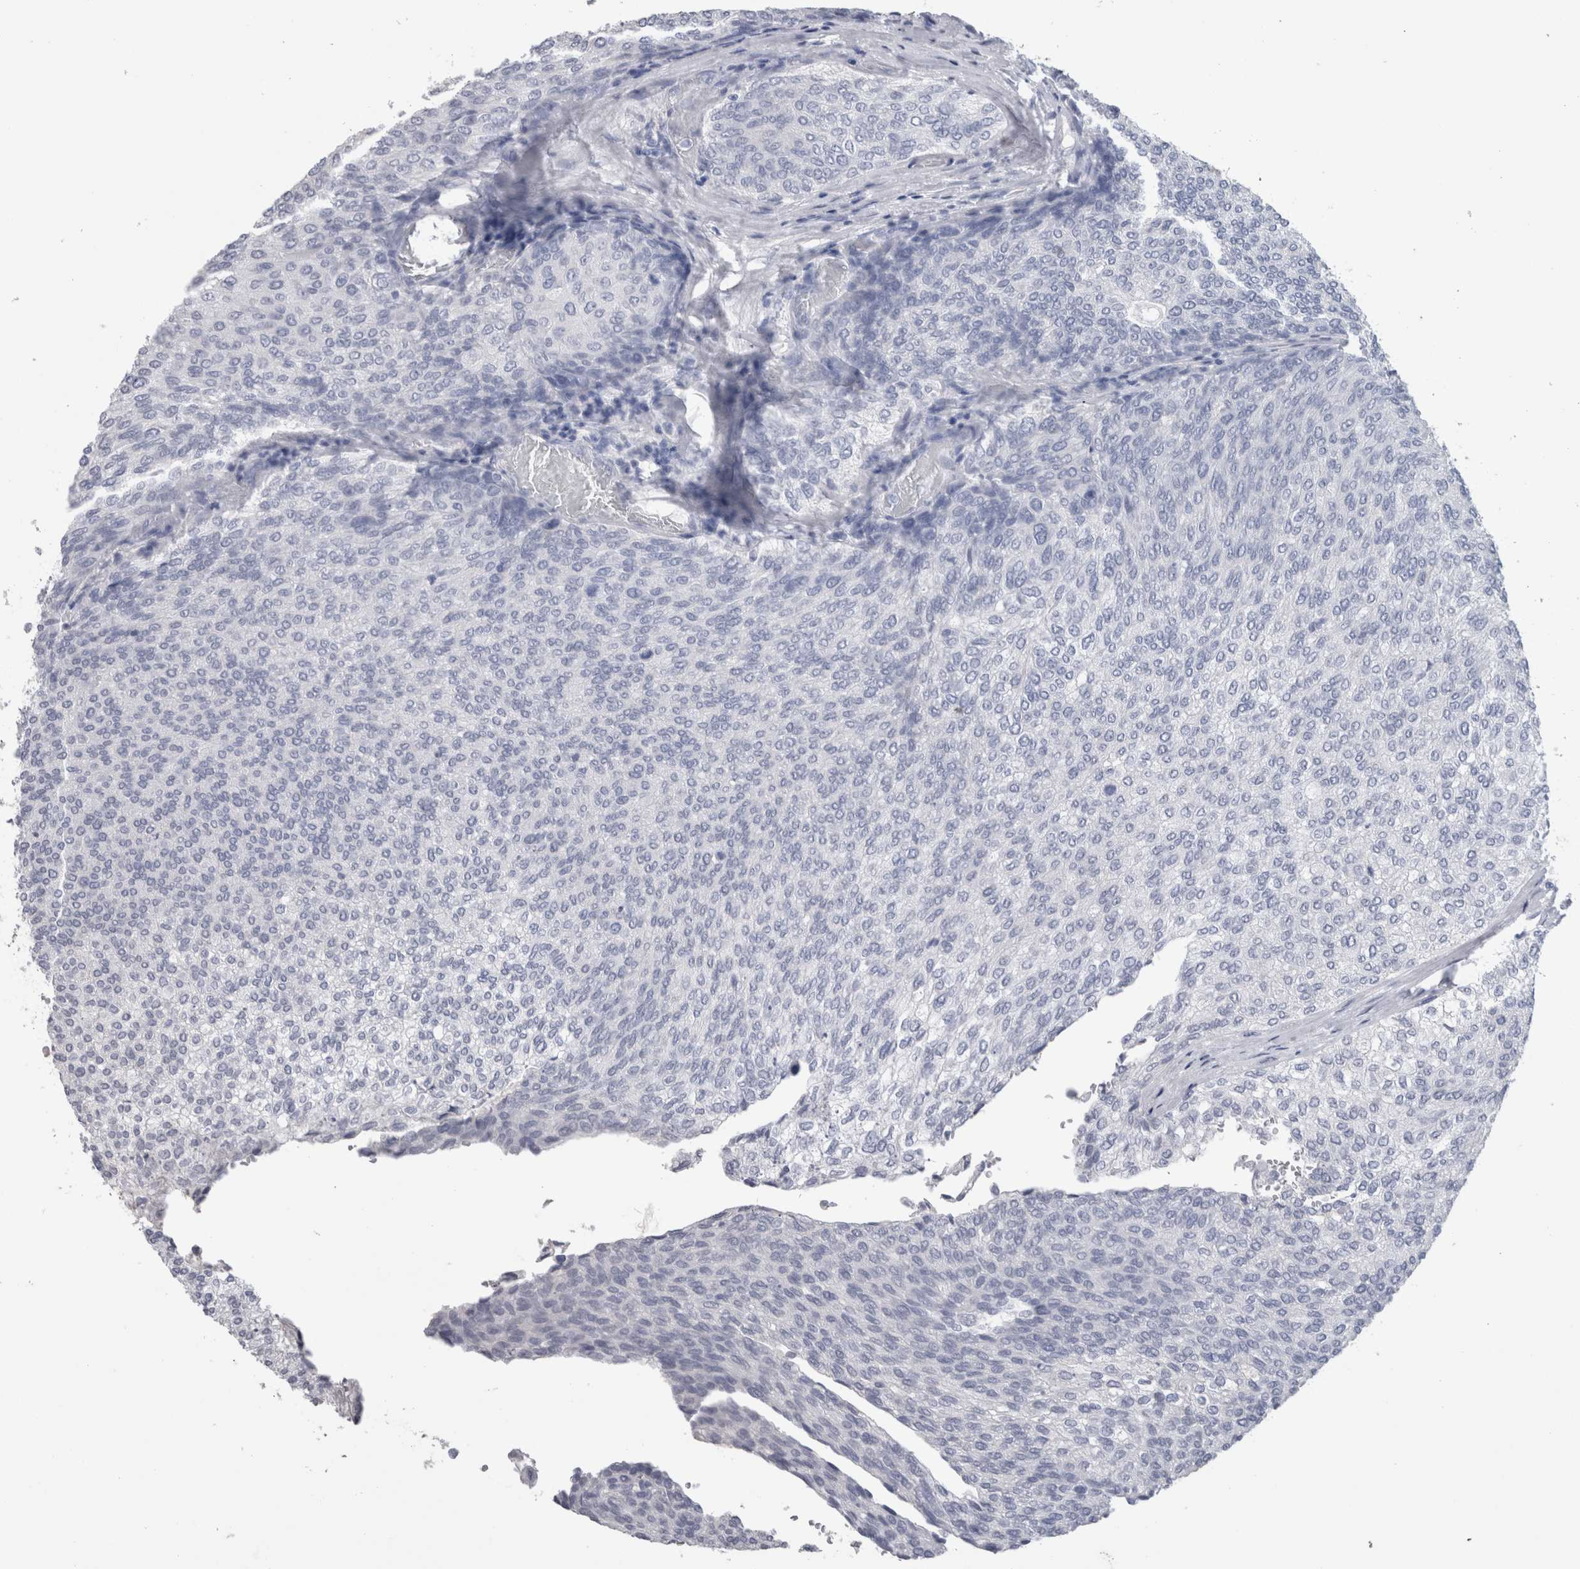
{"staining": {"intensity": "negative", "quantity": "none", "location": "none"}, "tissue": "urothelial cancer", "cell_type": "Tumor cells", "image_type": "cancer", "snomed": [{"axis": "morphology", "description": "Urothelial carcinoma, Low grade"}, {"axis": "topography", "description": "Urinary bladder"}], "caption": "Urothelial cancer was stained to show a protein in brown. There is no significant expression in tumor cells. The staining is performed using DAB brown chromogen with nuclei counter-stained in using hematoxylin.", "gene": "CA8", "patient": {"sex": "female", "age": 79}}